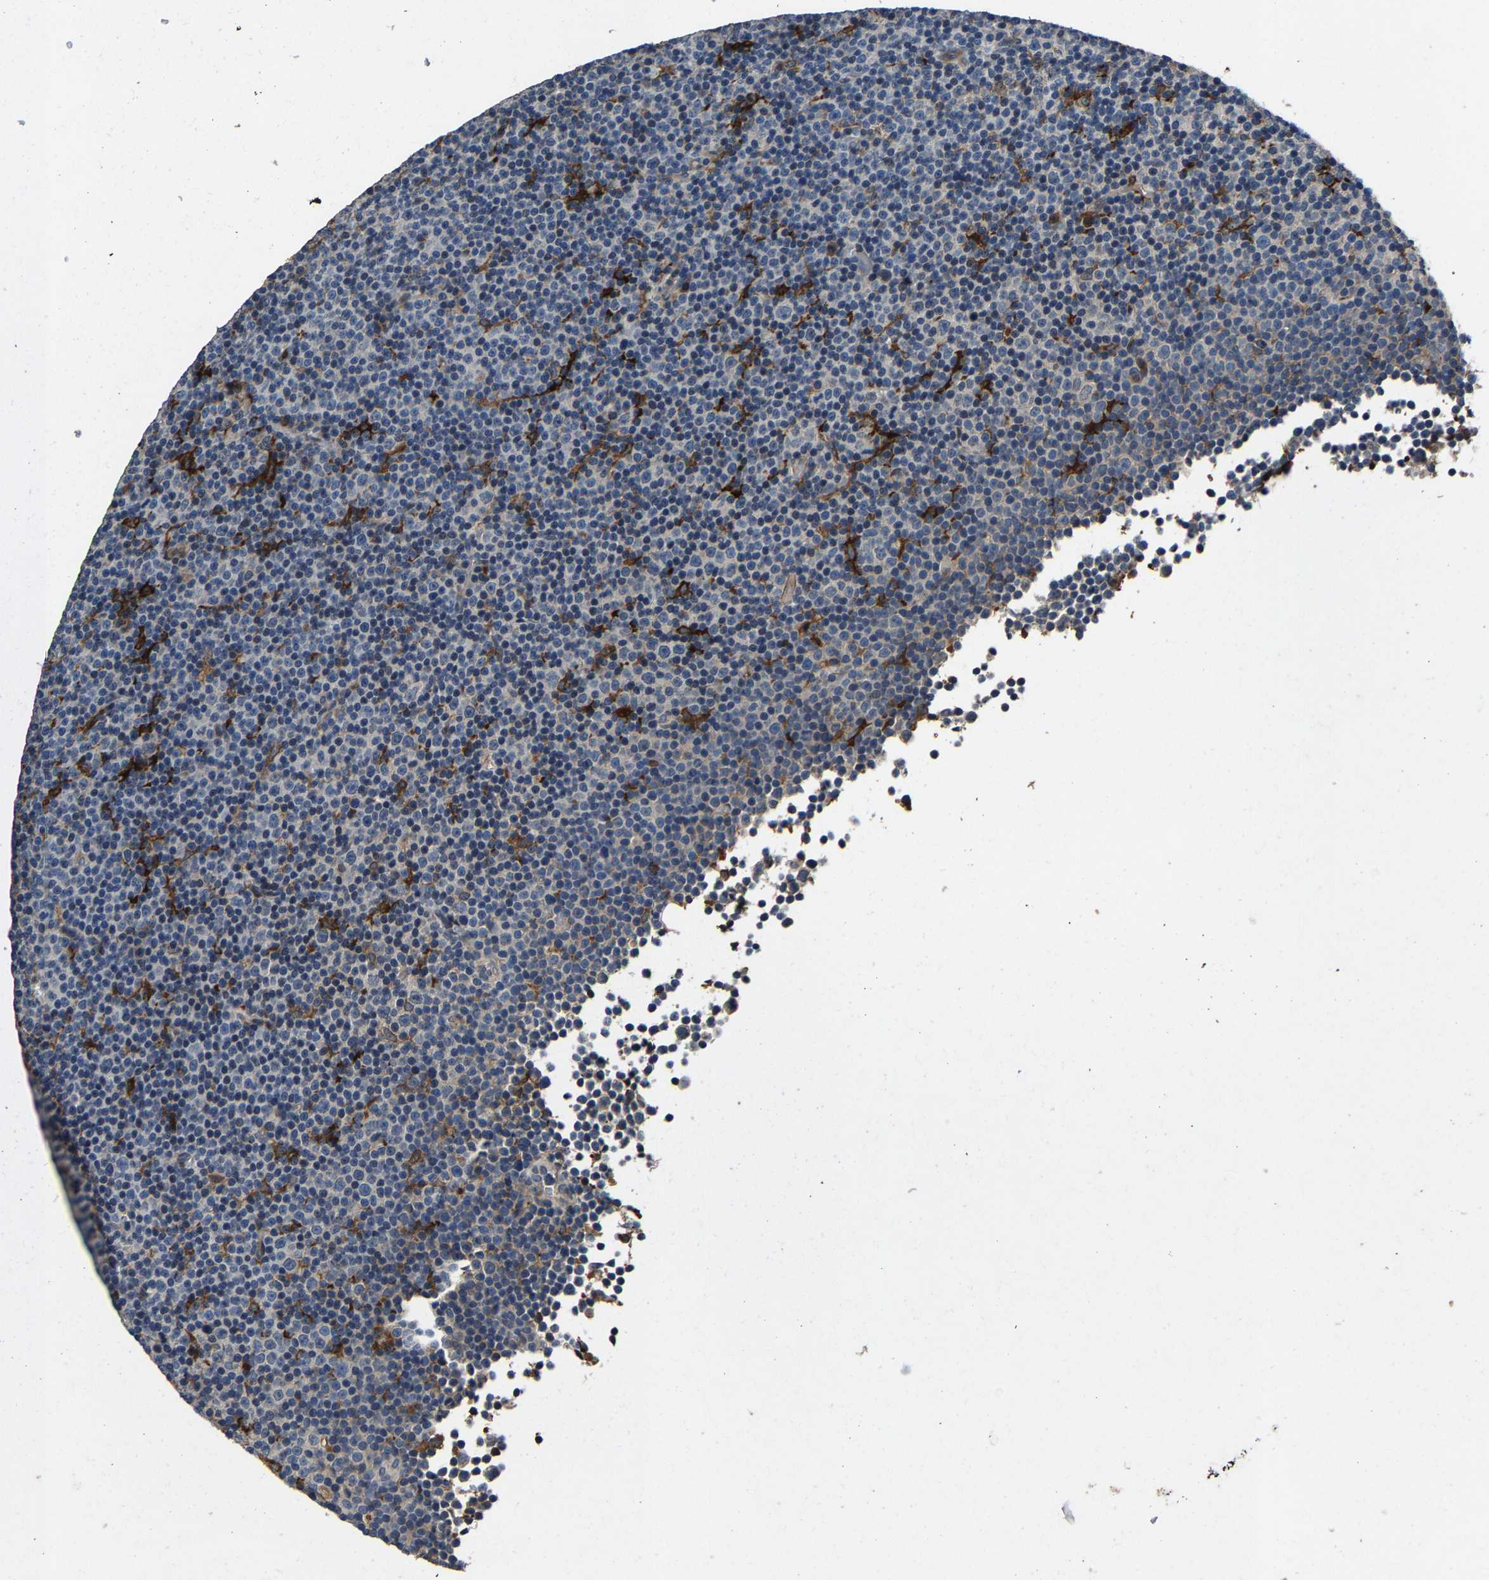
{"staining": {"intensity": "negative", "quantity": "none", "location": "none"}, "tissue": "lymphoma", "cell_type": "Tumor cells", "image_type": "cancer", "snomed": [{"axis": "morphology", "description": "Malignant lymphoma, non-Hodgkin's type, Low grade"}, {"axis": "topography", "description": "Lymph node"}], "caption": "IHC image of neoplastic tissue: malignant lymphoma, non-Hodgkin's type (low-grade) stained with DAB (3,3'-diaminobenzidine) reveals no significant protein positivity in tumor cells. The staining is performed using DAB (3,3'-diaminobenzidine) brown chromogen with nuclei counter-stained in using hematoxylin.", "gene": "PCNX2", "patient": {"sex": "female", "age": 67}}